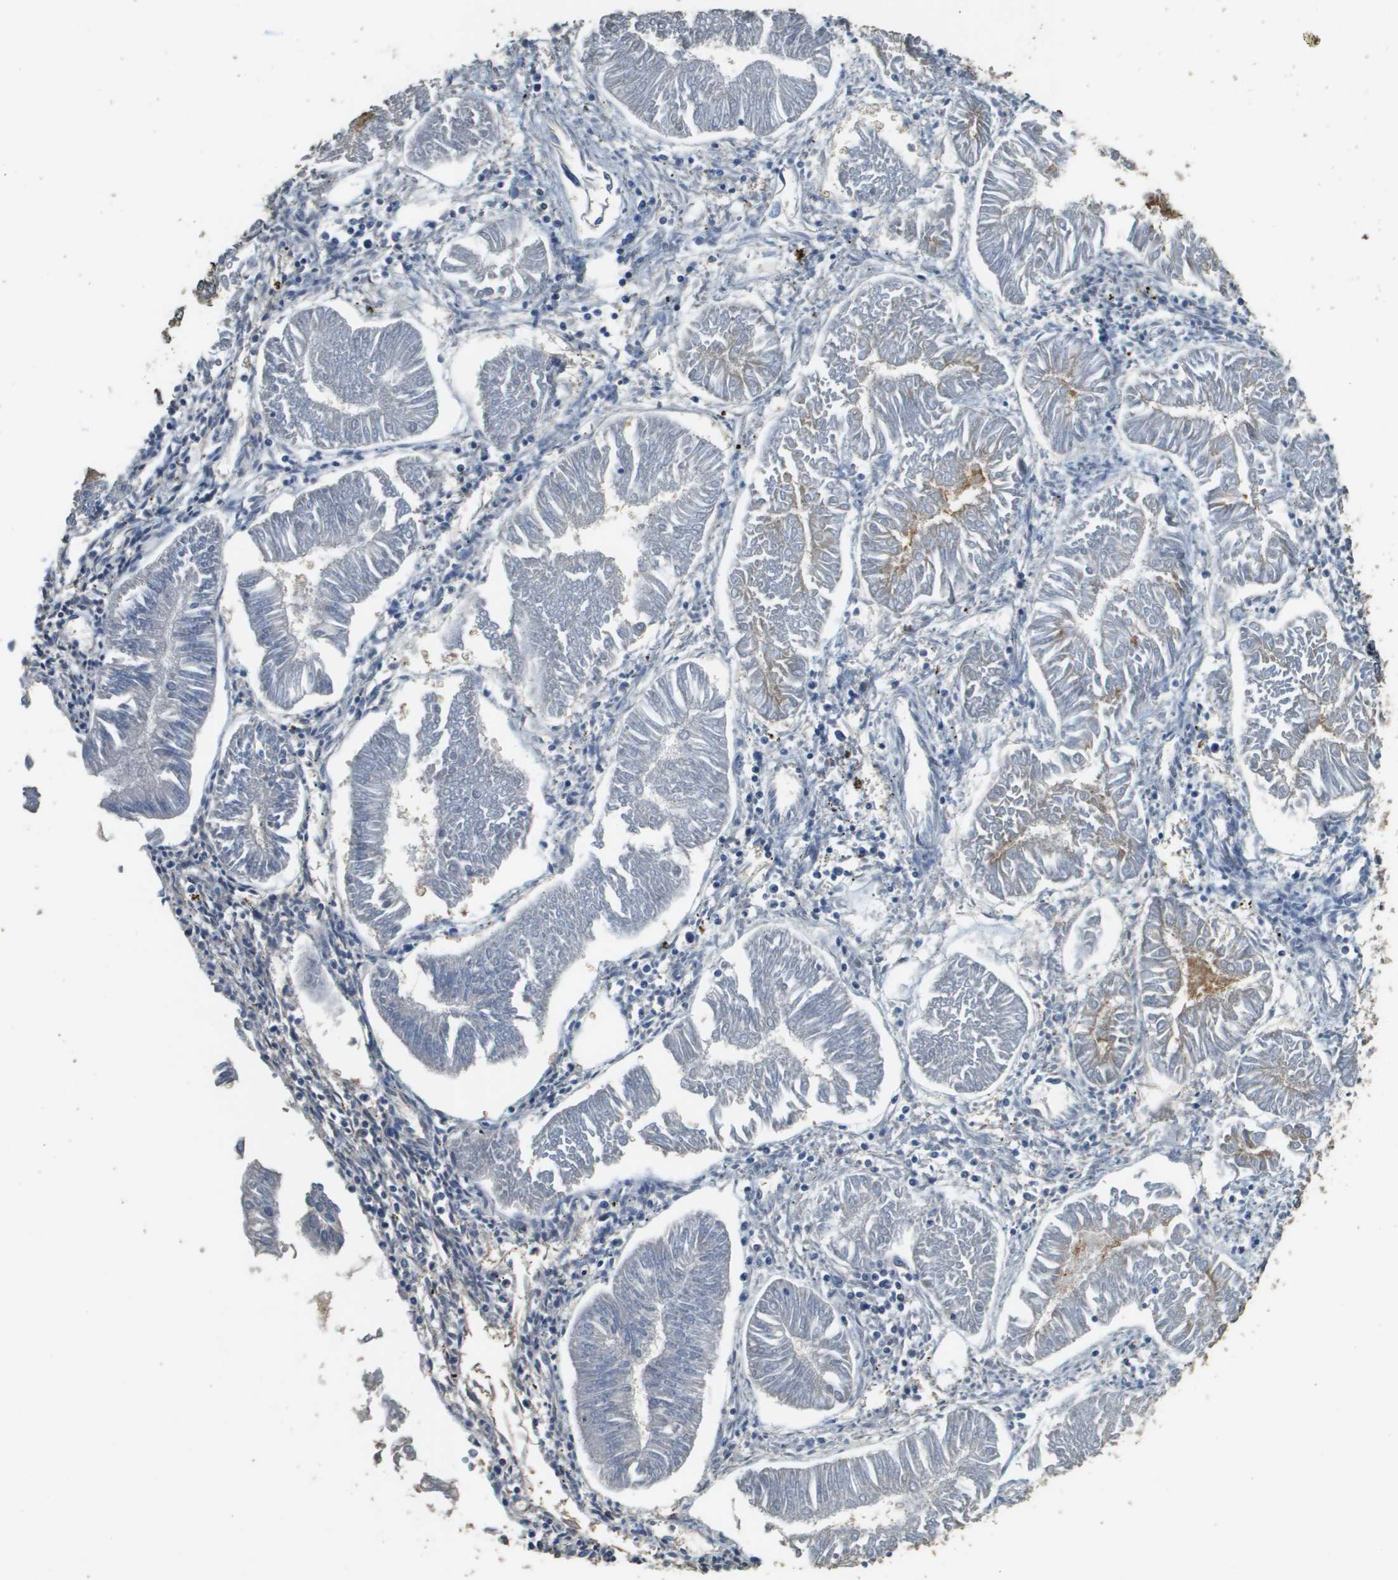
{"staining": {"intensity": "negative", "quantity": "none", "location": "none"}, "tissue": "endometrial cancer", "cell_type": "Tumor cells", "image_type": "cancer", "snomed": [{"axis": "morphology", "description": "Adenocarcinoma, NOS"}, {"axis": "topography", "description": "Endometrium"}], "caption": "The immunohistochemistry histopathology image has no significant positivity in tumor cells of adenocarcinoma (endometrial) tissue. (Stains: DAB immunohistochemistry with hematoxylin counter stain, Microscopy: brightfield microscopy at high magnification).", "gene": "RAB6B", "patient": {"sex": "female", "age": 53}}